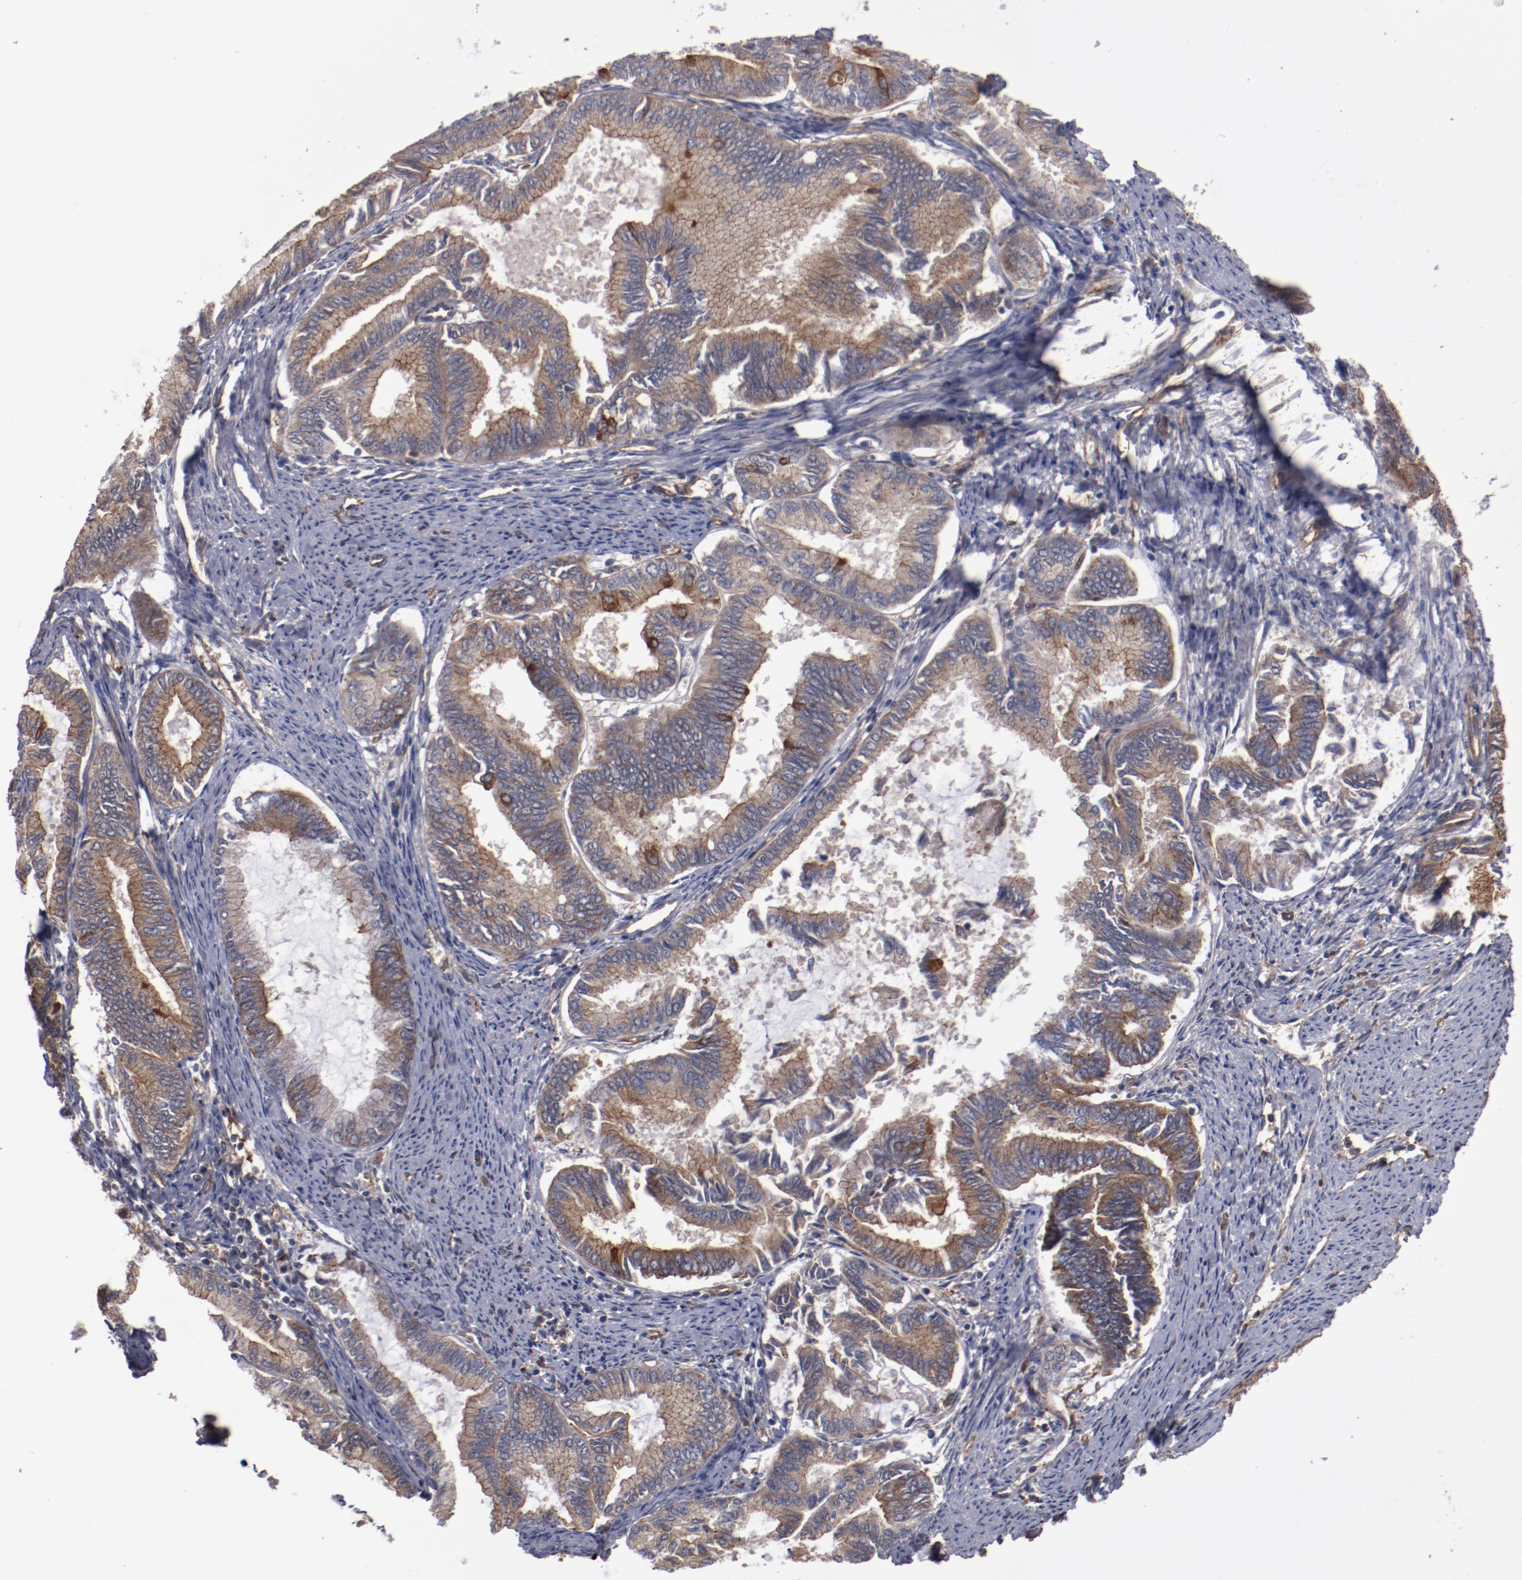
{"staining": {"intensity": "moderate", "quantity": "25%-75%", "location": "cytoplasmic/membranous"}, "tissue": "endometrial cancer", "cell_type": "Tumor cells", "image_type": "cancer", "snomed": [{"axis": "morphology", "description": "Adenocarcinoma, NOS"}, {"axis": "topography", "description": "Endometrium"}], "caption": "Immunohistochemical staining of human adenocarcinoma (endometrial) reveals medium levels of moderate cytoplasmic/membranous protein positivity in about 25%-75% of tumor cells.", "gene": "DNAAF2", "patient": {"sex": "female", "age": 86}}